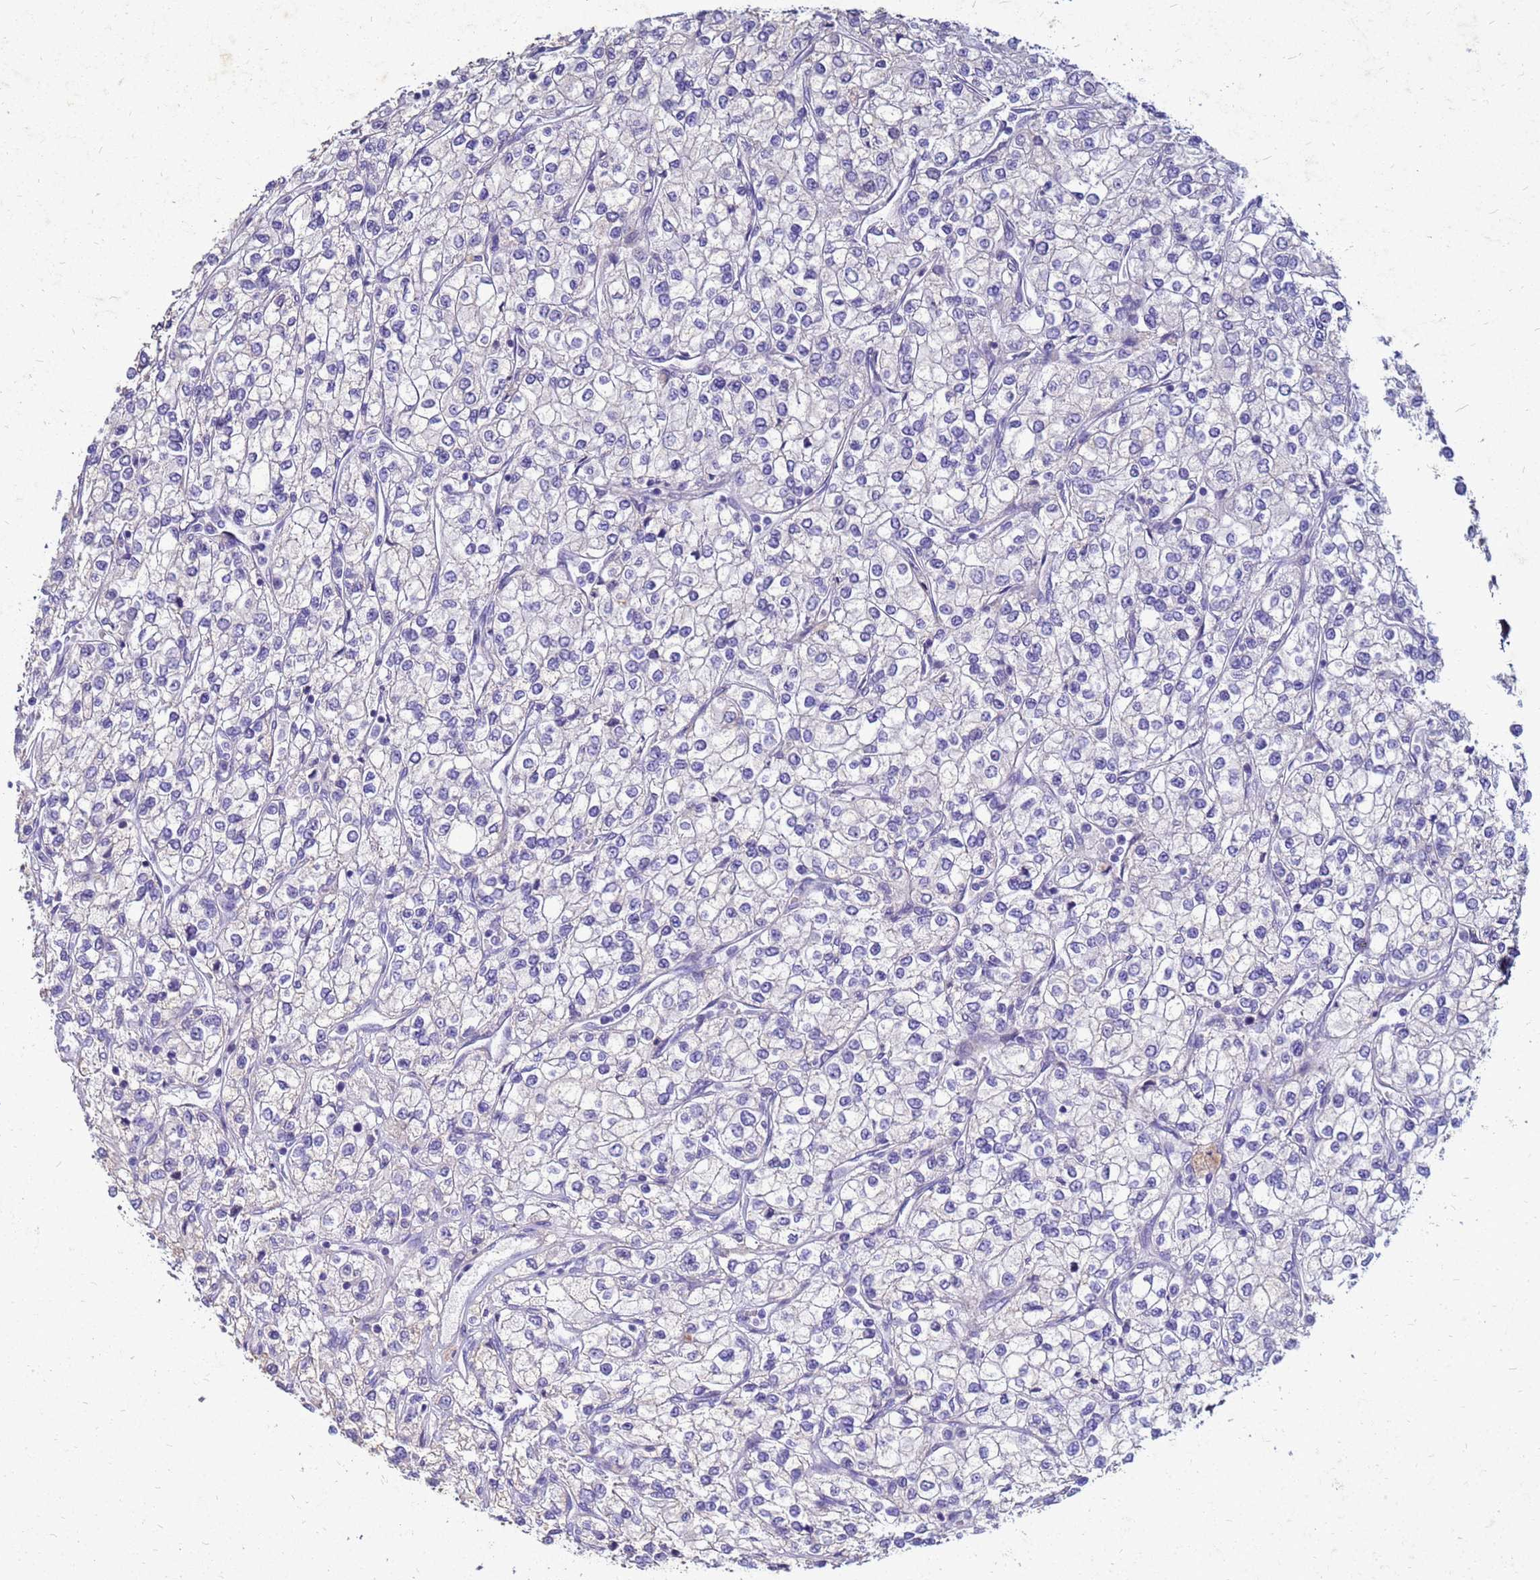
{"staining": {"intensity": "negative", "quantity": "none", "location": "none"}, "tissue": "renal cancer", "cell_type": "Tumor cells", "image_type": "cancer", "snomed": [{"axis": "morphology", "description": "Adenocarcinoma, NOS"}, {"axis": "topography", "description": "Kidney"}], "caption": "Tumor cells are negative for brown protein staining in renal cancer. (Brightfield microscopy of DAB (3,3'-diaminobenzidine) immunohistochemistry (IHC) at high magnification).", "gene": "AKR1C1", "patient": {"sex": "male", "age": 80}}